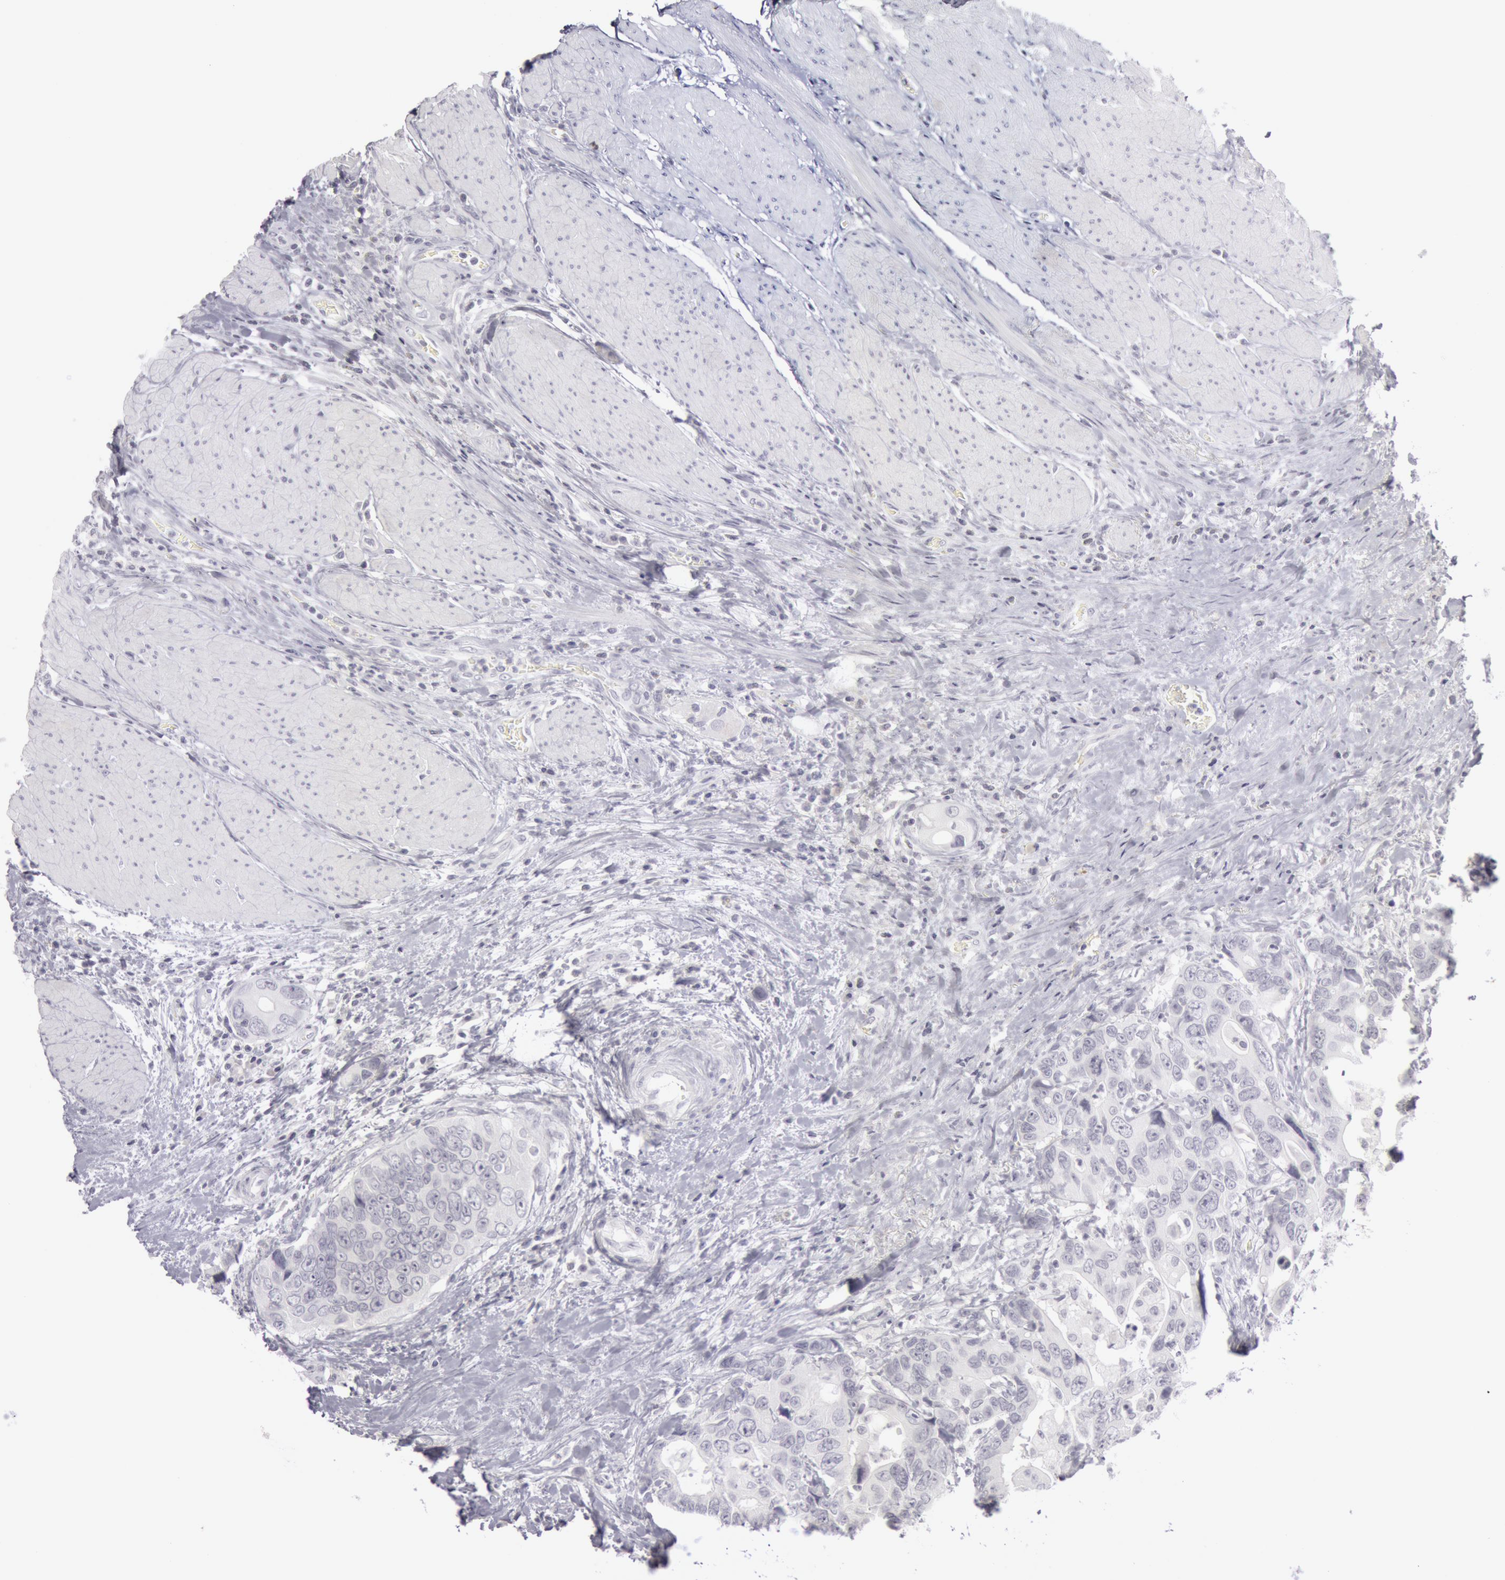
{"staining": {"intensity": "negative", "quantity": "none", "location": "none"}, "tissue": "colorectal cancer", "cell_type": "Tumor cells", "image_type": "cancer", "snomed": [{"axis": "morphology", "description": "Adenocarcinoma, NOS"}, {"axis": "topography", "description": "Rectum"}], "caption": "The image demonstrates no staining of tumor cells in colorectal cancer (adenocarcinoma).", "gene": "KRT16", "patient": {"sex": "female", "age": 67}}